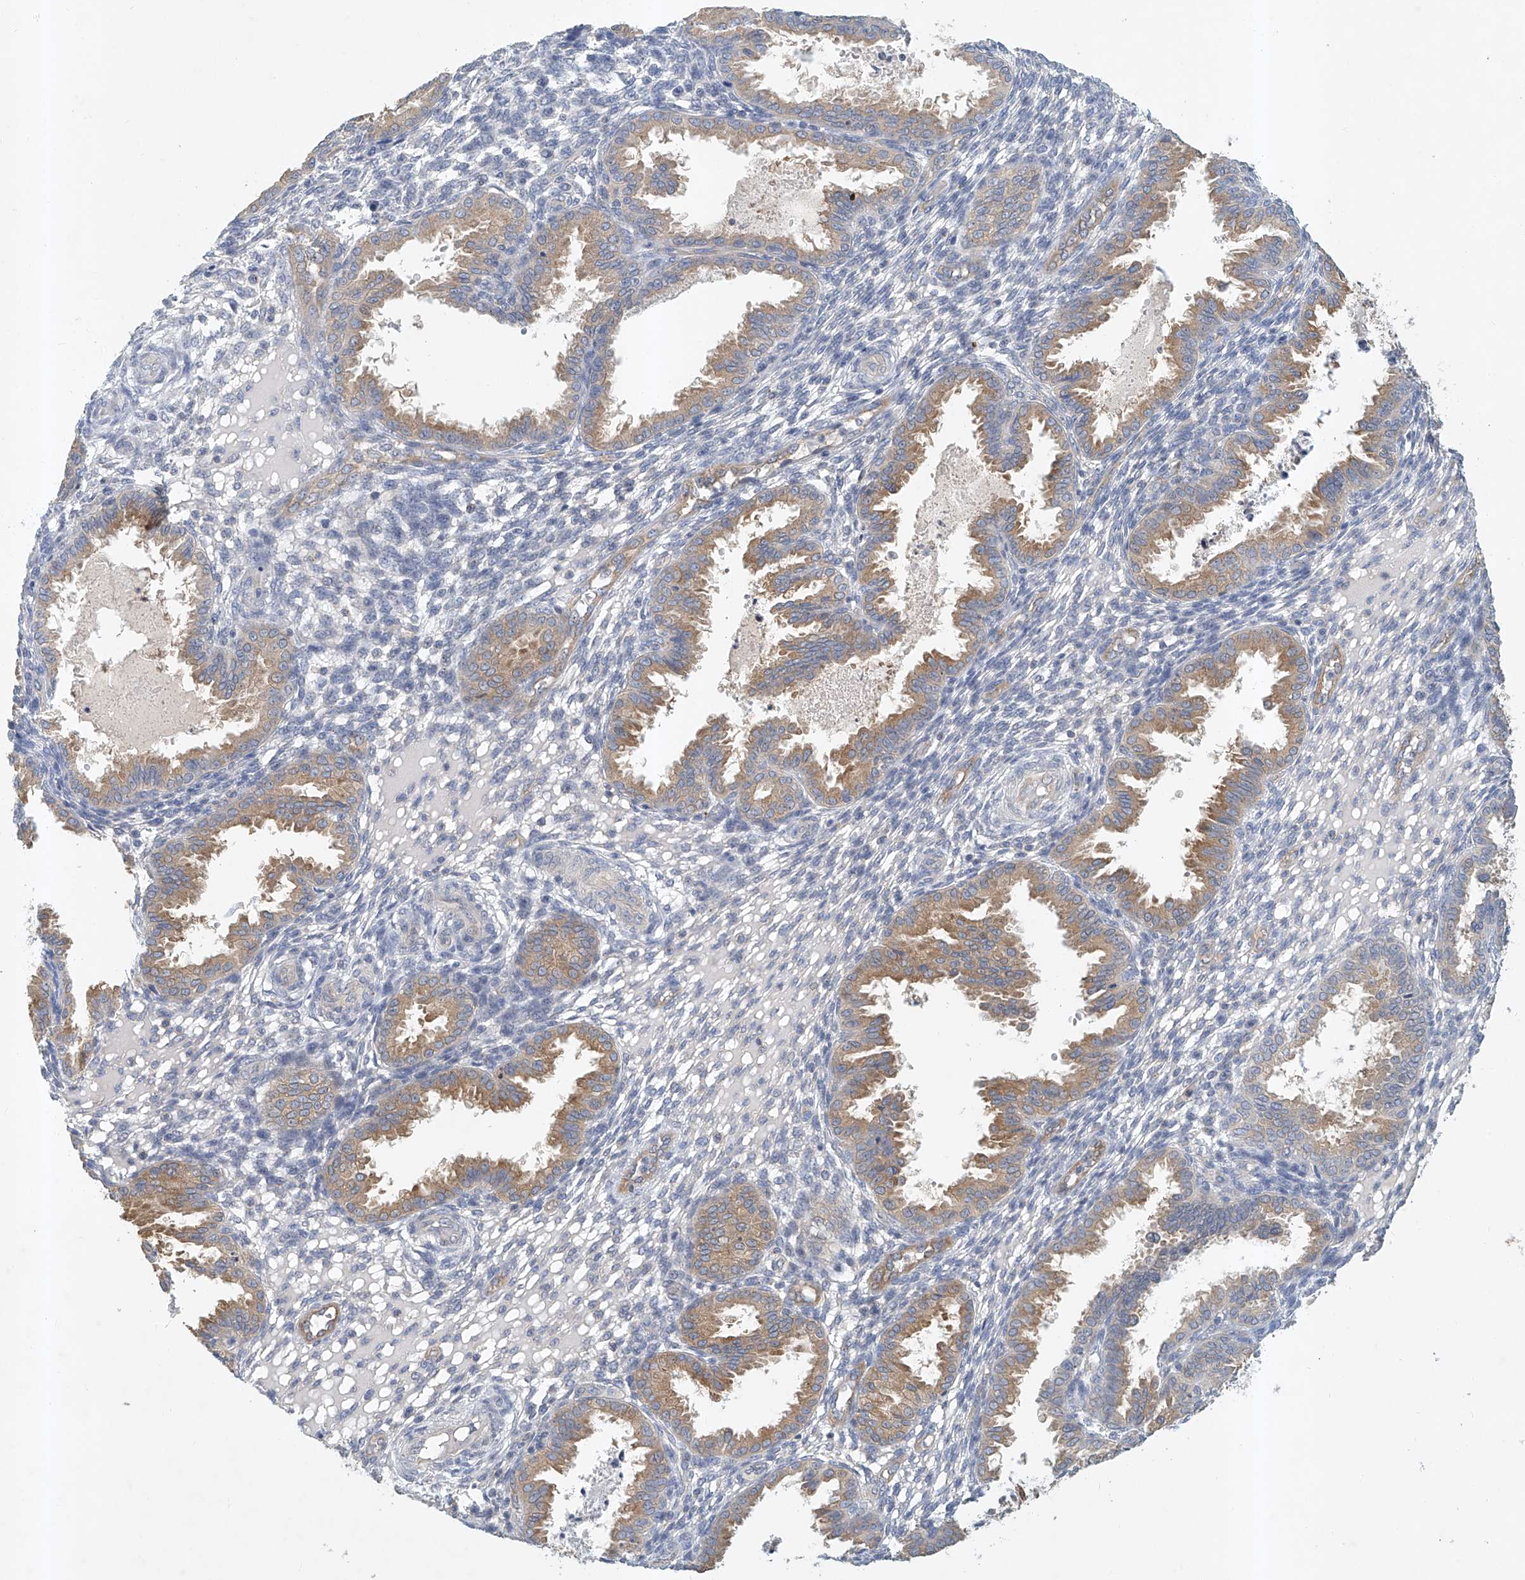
{"staining": {"intensity": "negative", "quantity": "none", "location": "none"}, "tissue": "endometrium", "cell_type": "Cells in endometrial stroma", "image_type": "normal", "snomed": [{"axis": "morphology", "description": "Normal tissue, NOS"}, {"axis": "topography", "description": "Endometrium"}], "caption": "The micrograph exhibits no significant staining in cells in endometrial stroma of endometrium. (DAB immunohistochemistry (IHC) with hematoxylin counter stain).", "gene": "CARMIL1", "patient": {"sex": "female", "age": 33}}